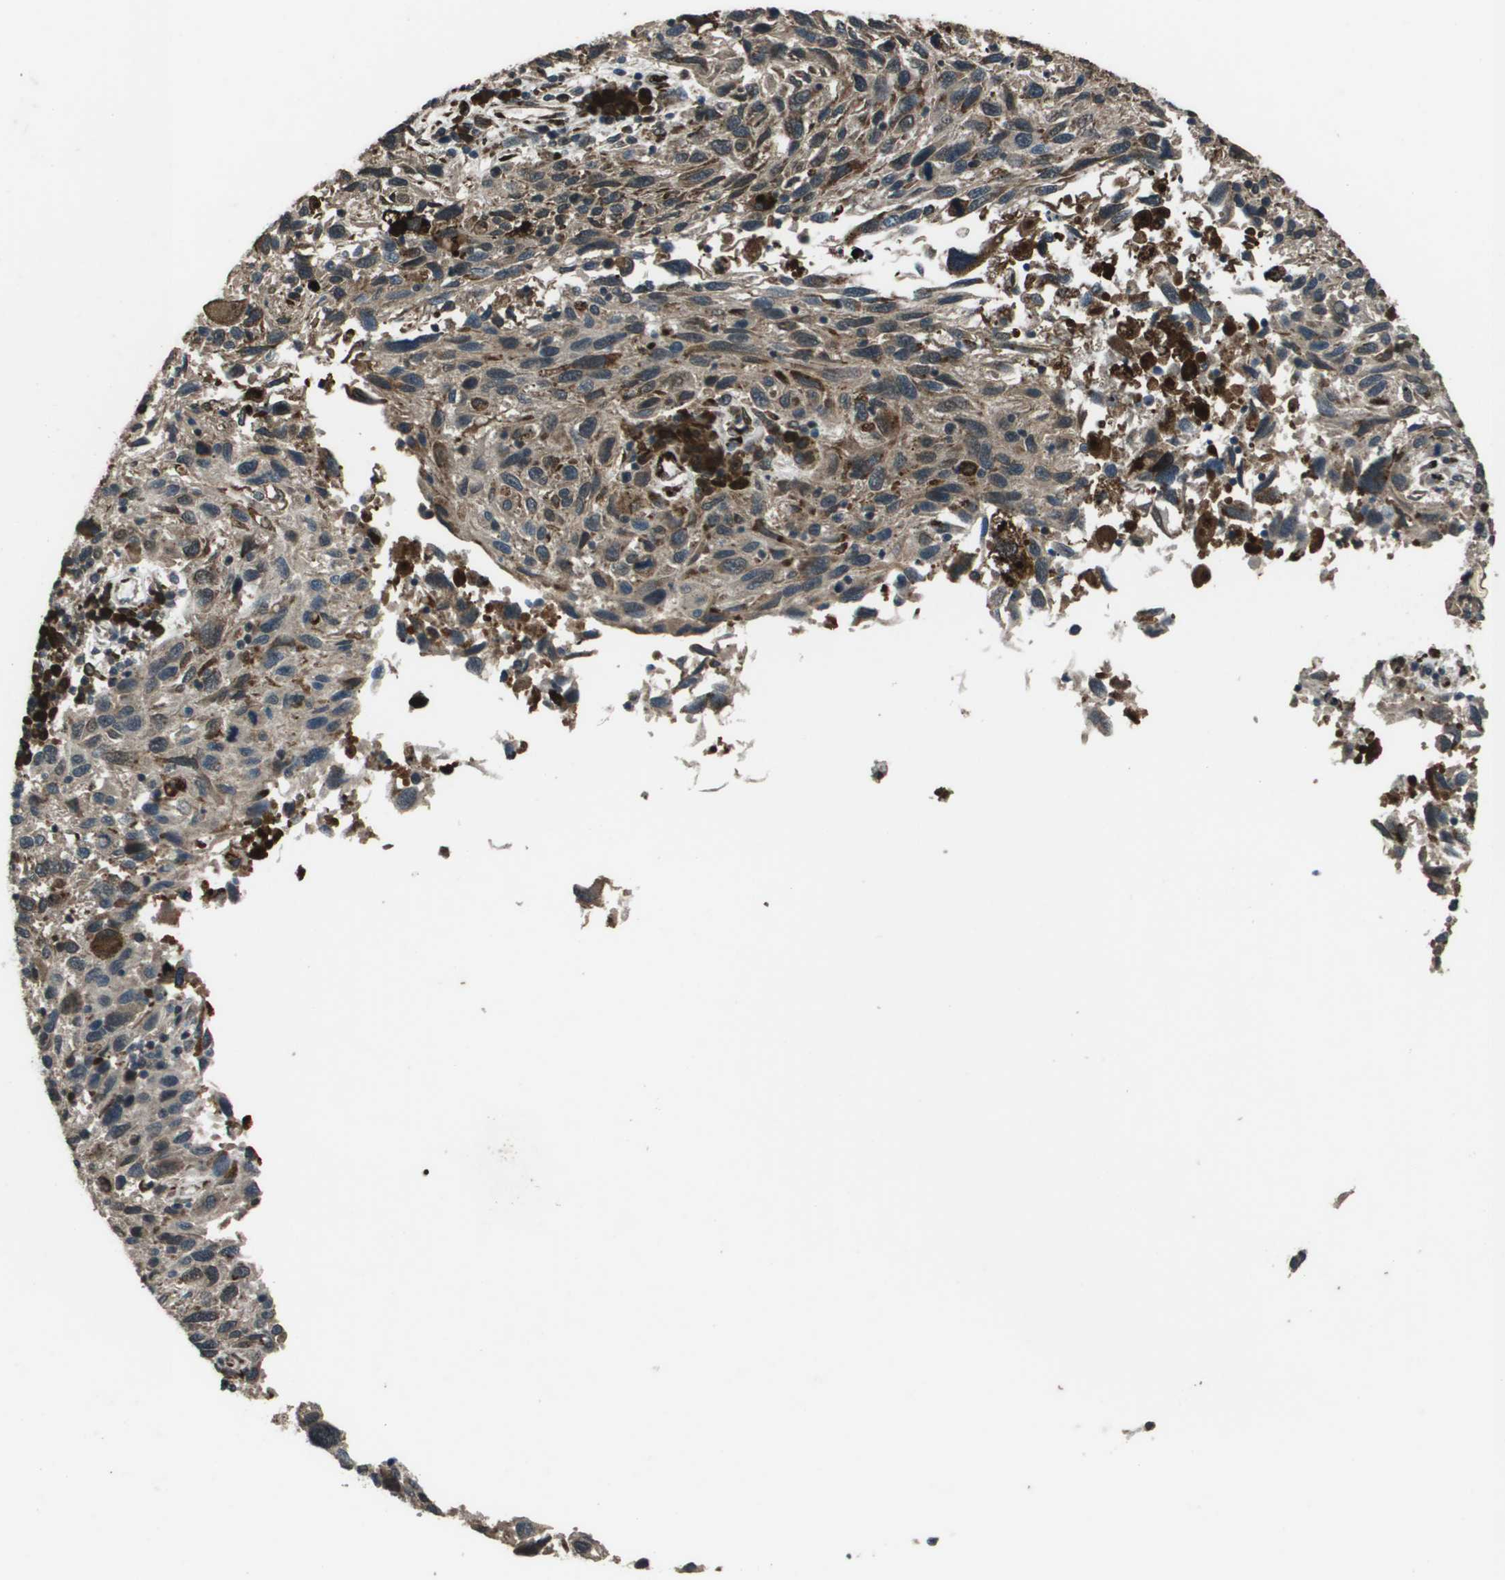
{"staining": {"intensity": "weak", "quantity": "<25%", "location": "cytoplasmic/membranous"}, "tissue": "melanoma", "cell_type": "Tumor cells", "image_type": "cancer", "snomed": [{"axis": "morphology", "description": "Malignant melanoma, NOS"}, {"axis": "topography", "description": "Skin"}], "caption": "High power microscopy micrograph of an immunohistochemistry image of melanoma, revealing no significant staining in tumor cells.", "gene": "GOSR2", "patient": {"sex": "male", "age": 53}}